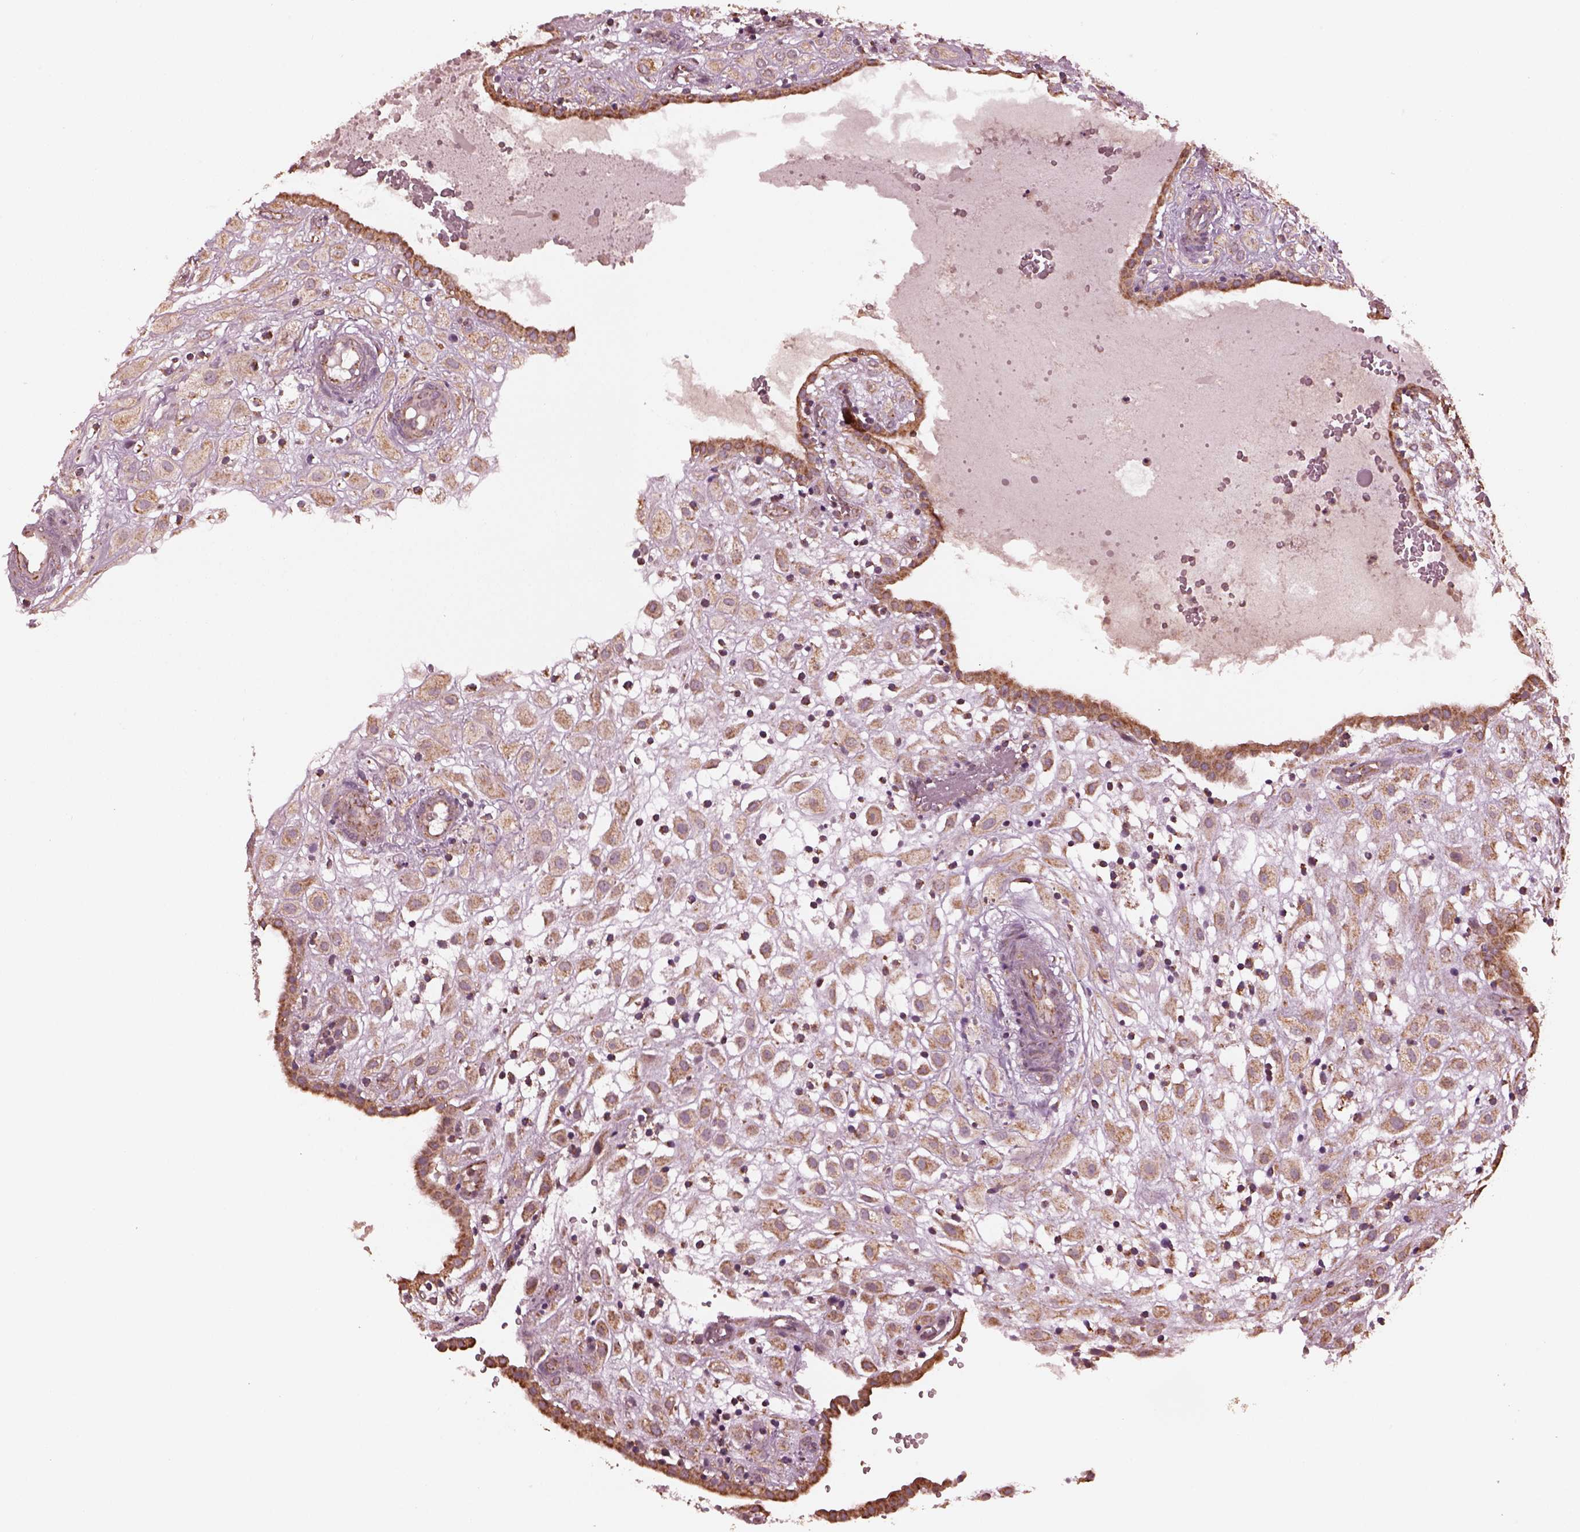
{"staining": {"intensity": "moderate", "quantity": ">75%", "location": "cytoplasmic/membranous"}, "tissue": "placenta", "cell_type": "Decidual cells", "image_type": "normal", "snomed": [{"axis": "morphology", "description": "Normal tissue, NOS"}, {"axis": "topography", "description": "Placenta"}], "caption": "The immunohistochemical stain highlights moderate cytoplasmic/membranous expression in decidual cells of benign placenta.", "gene": "NDUFB10", "patient": {"sex": "female", "age": 24}}